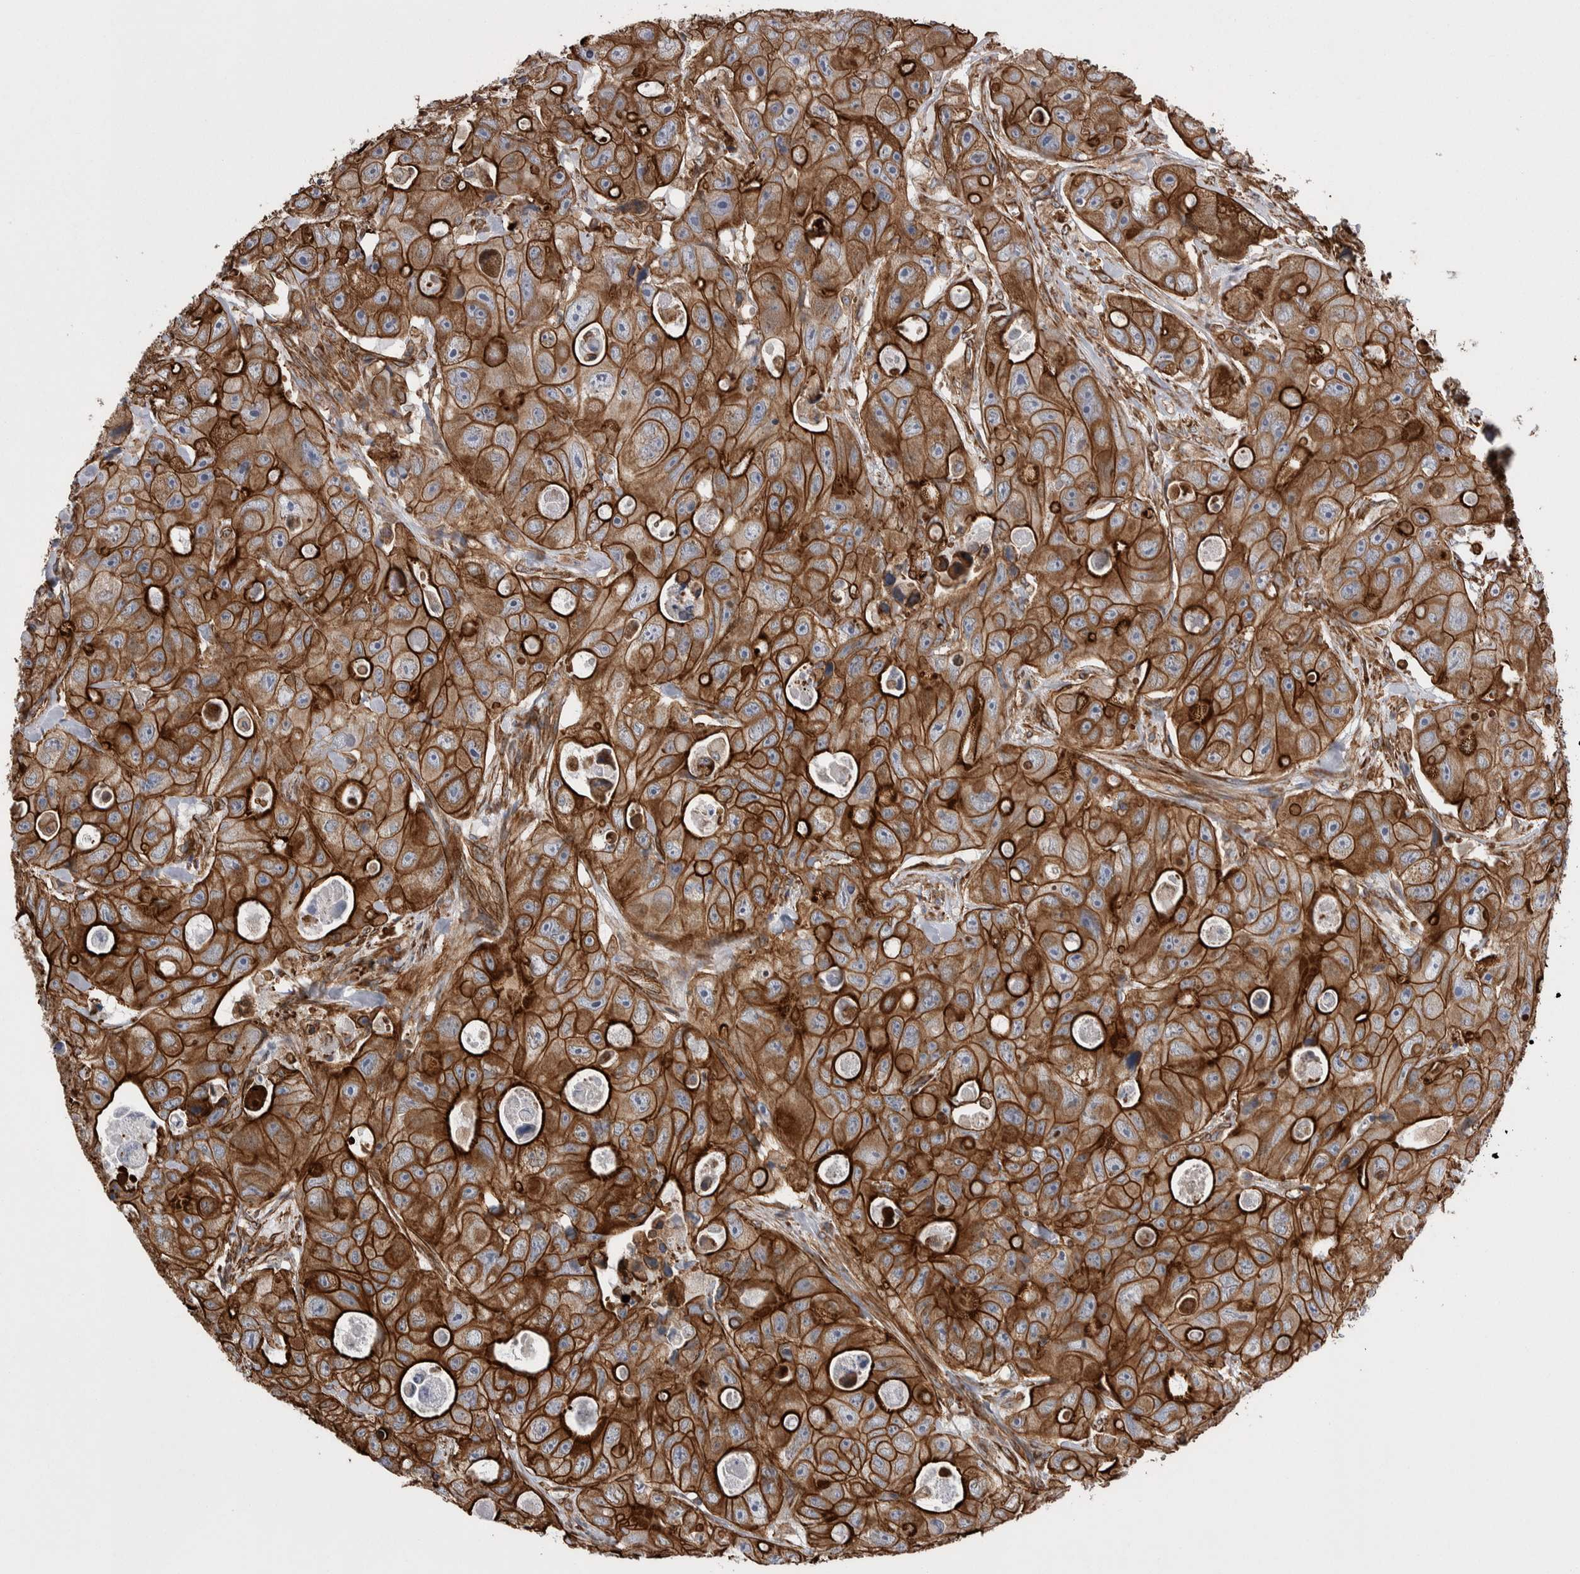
{"staining": {"intensity": "strong", "quantity": ">75%", "location": "cytoplasmic/membranous"}, "tissue": "colorectal cancer", "cell_type": "Tumor cells", "image_type": "cancer", "snomed": [{"axis": "morphology", "description": "Adenocarcinoma, NOS"}, {"axis": "topography", "description": "Colon"}], "caption": "Strong cytoplasmic/membranous staining for a protein is seen in about >75% of tumor cells of colorectal cancer (adenocarcinoma) using immunohistochemistry (IHC).", "gene": "KIF12", "patient": {"sex": "female", "age": 46}}